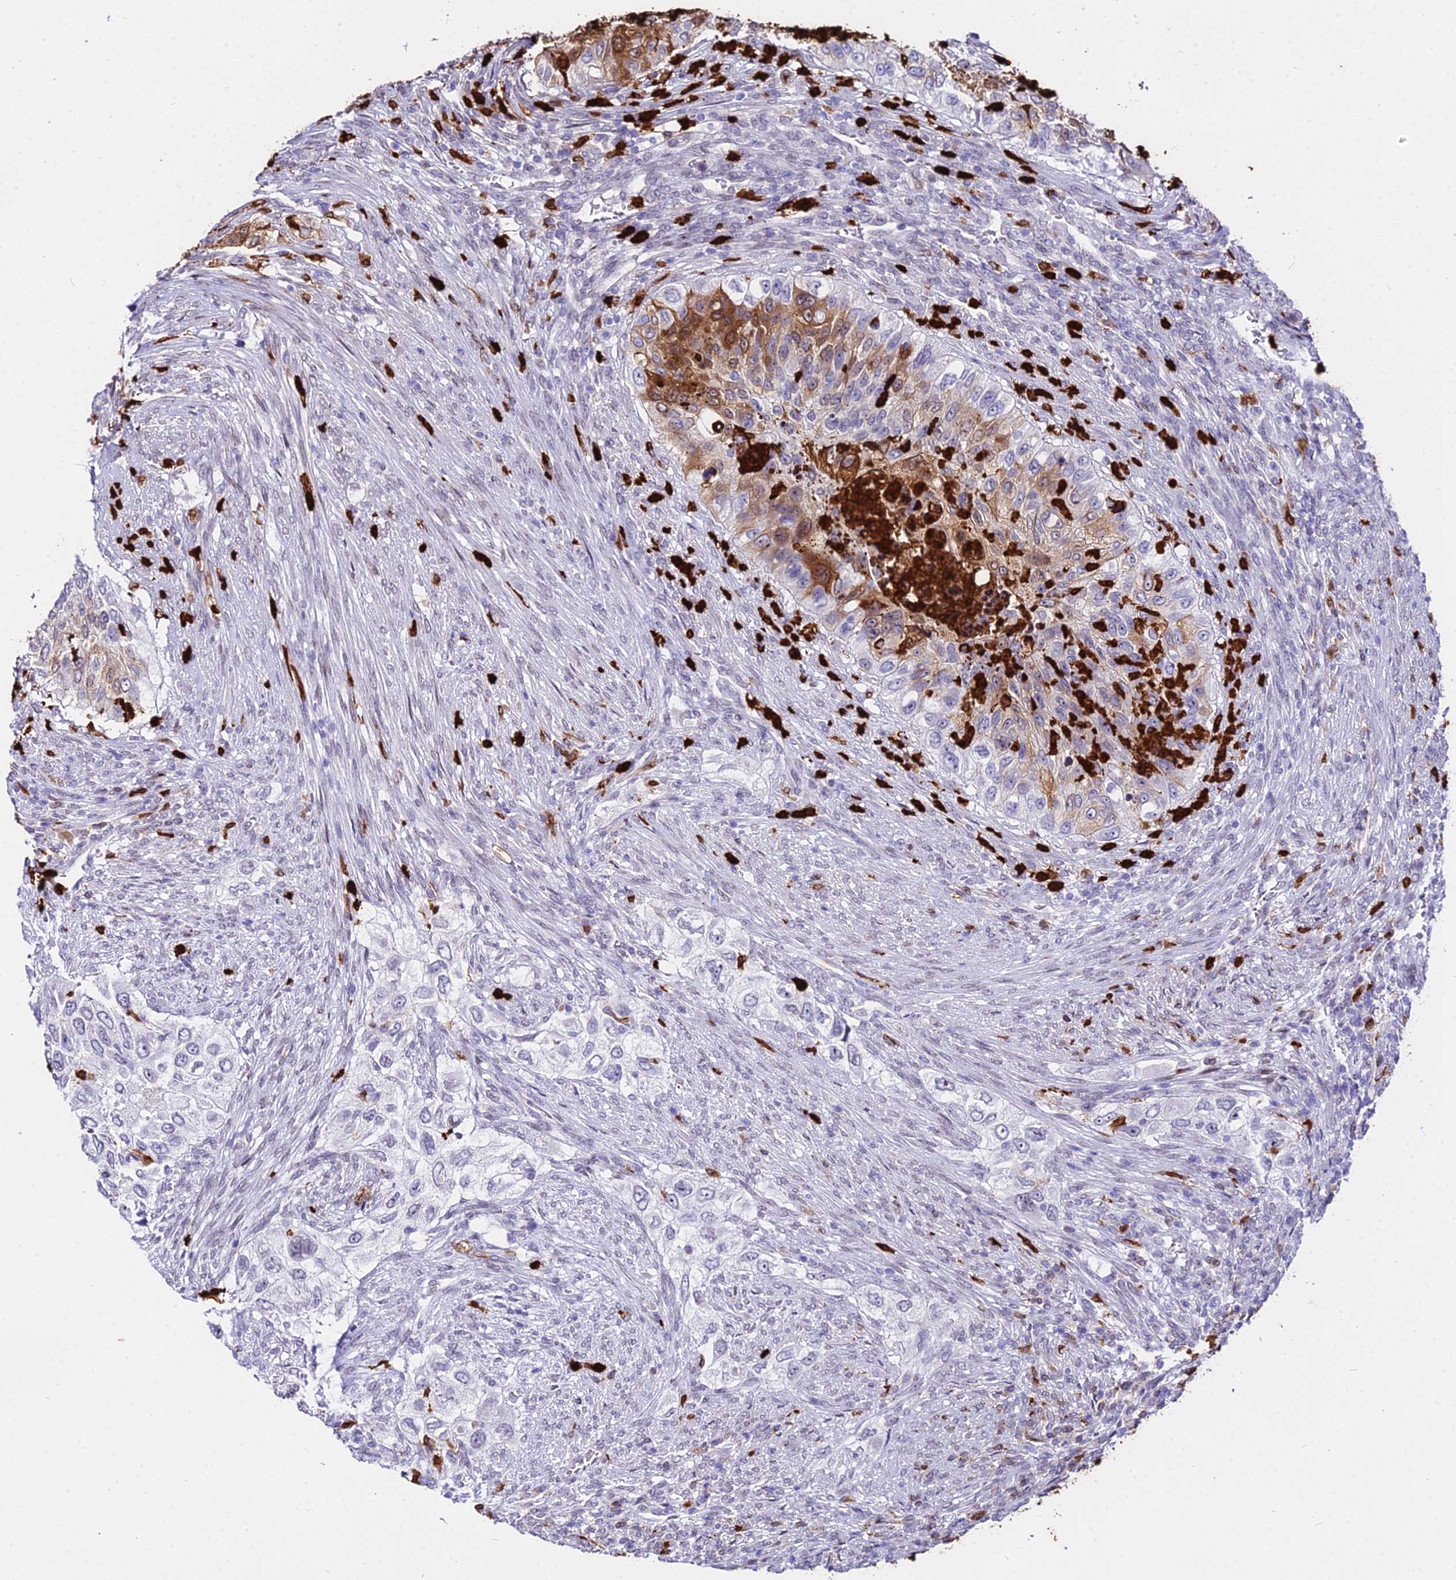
{"staining": {"intensity": "moderate", "quantity": "<25%", "location": "cytoplasmic/membranous,nuclear"}, "tissue": "urothelial cancer", "cell_type": "Tumor cells", "image_type": "cancer", "snomed": [{"axis": "morphology", "description": "Urothelial carcinoma, High grade"}, {"axis": "topography", "description": "Urinary bladder"}], "caption": "Tumor cells show low levels of moderate cytoplasmic/membranous and nuclear staining in approximately <25% of cells in human urothelial carcinoma (high-grade).", "gene": "MCM10", "patient": {"sex": "female", "age": 60}}